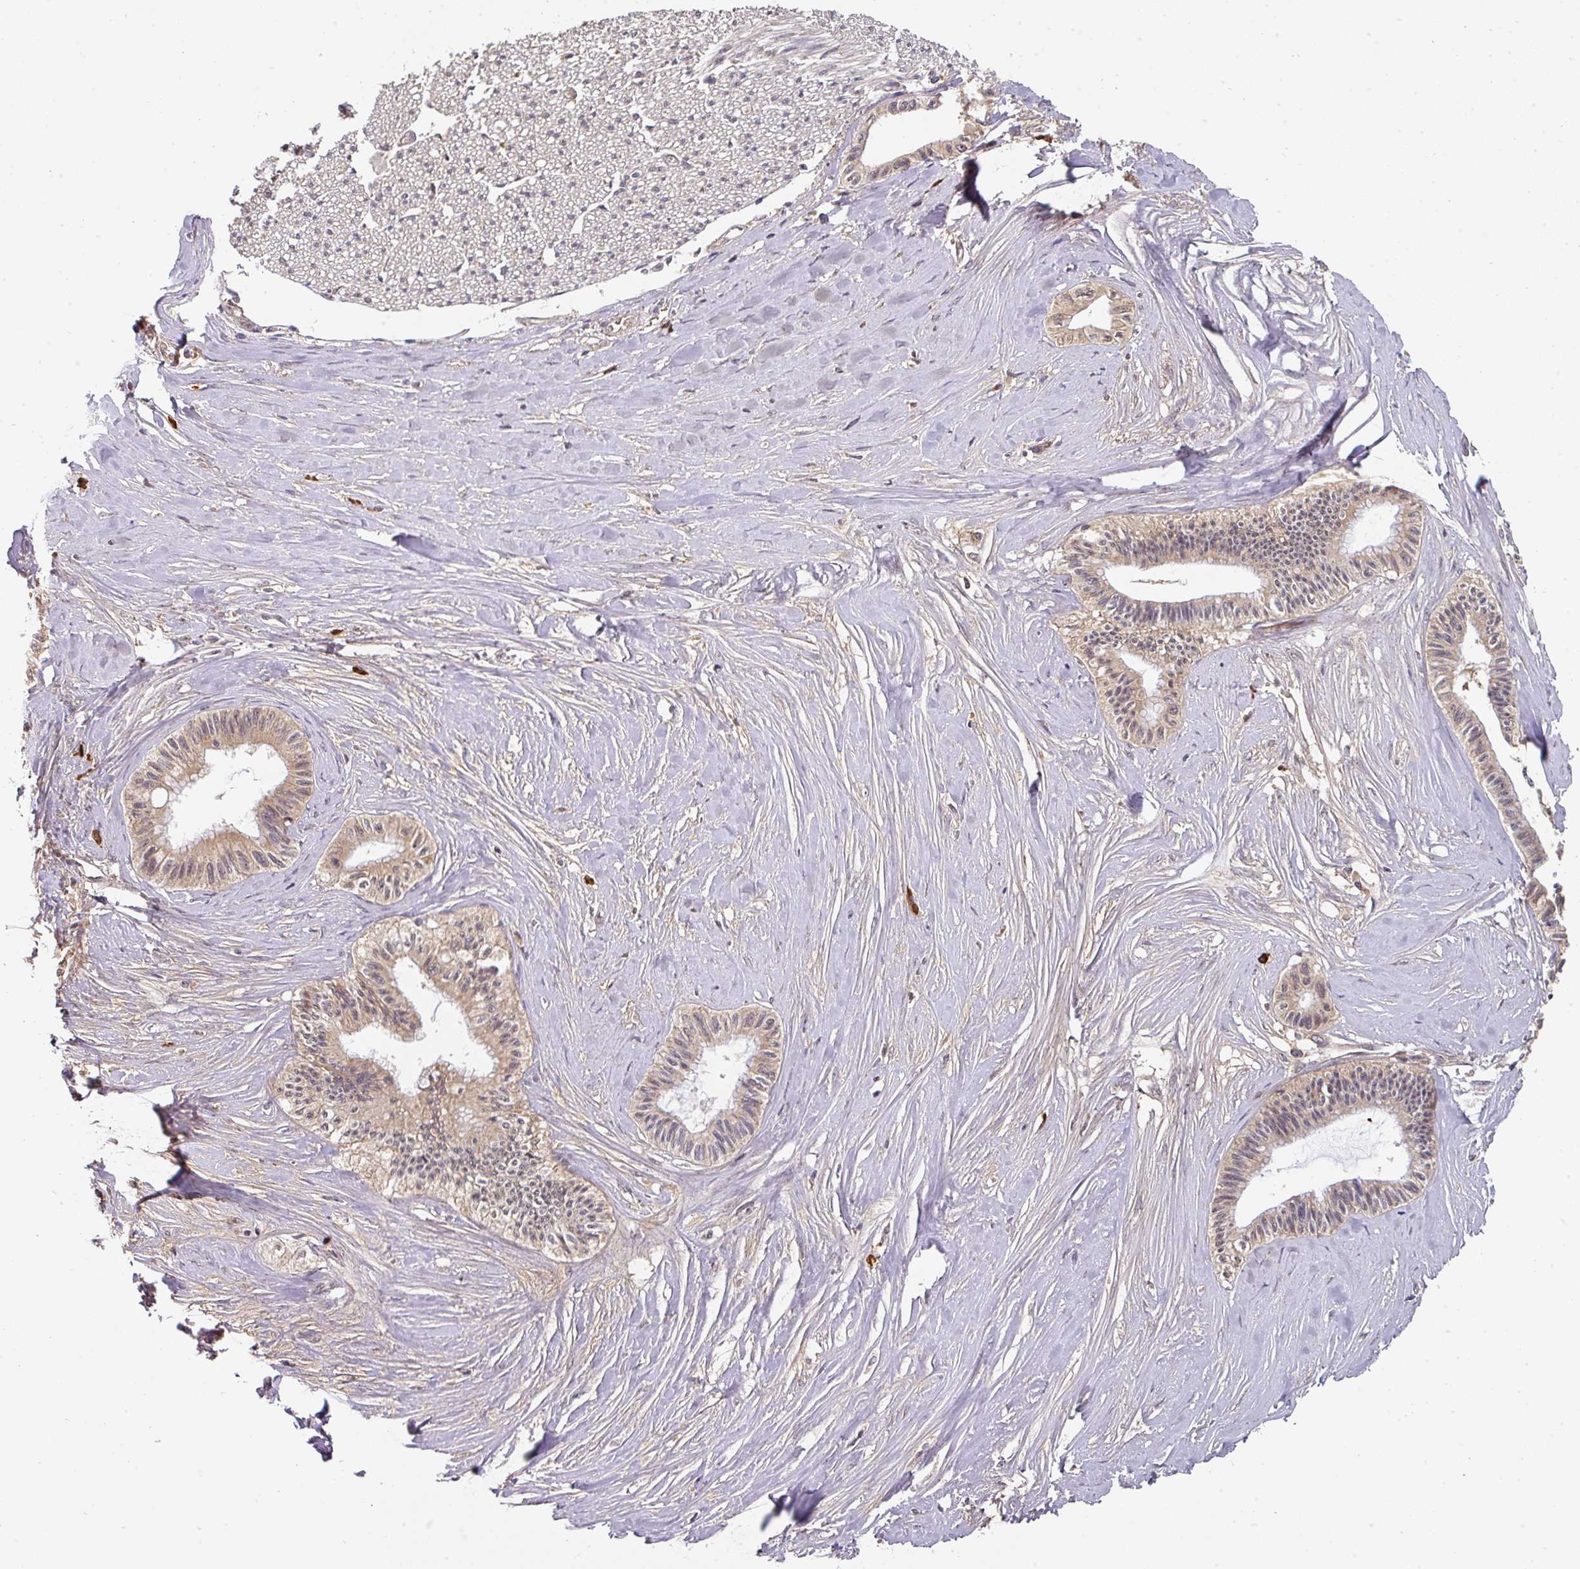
{"staining": {"intensity": "weak", "quantity": "25%-75%", "location": "cytoplasmic/membranous"}, "tissue": "pancreatic cancer", "cell_type": "Tumor cells", "image_type": "cancer", "snomed": [{"axis": "morphology", "description": "Adenocarcinoma, NOS"}, {"axis": "topography", "description": "Pancreas"}], "caption": "Tumor cells demonstrate weak cytoplasmic/membranous expression in approximately 25%-75% of cells in pancreatic adenocarcinoma.", "gene": "ACVR2B", "patient": {"sex": "male", "age": 71}}